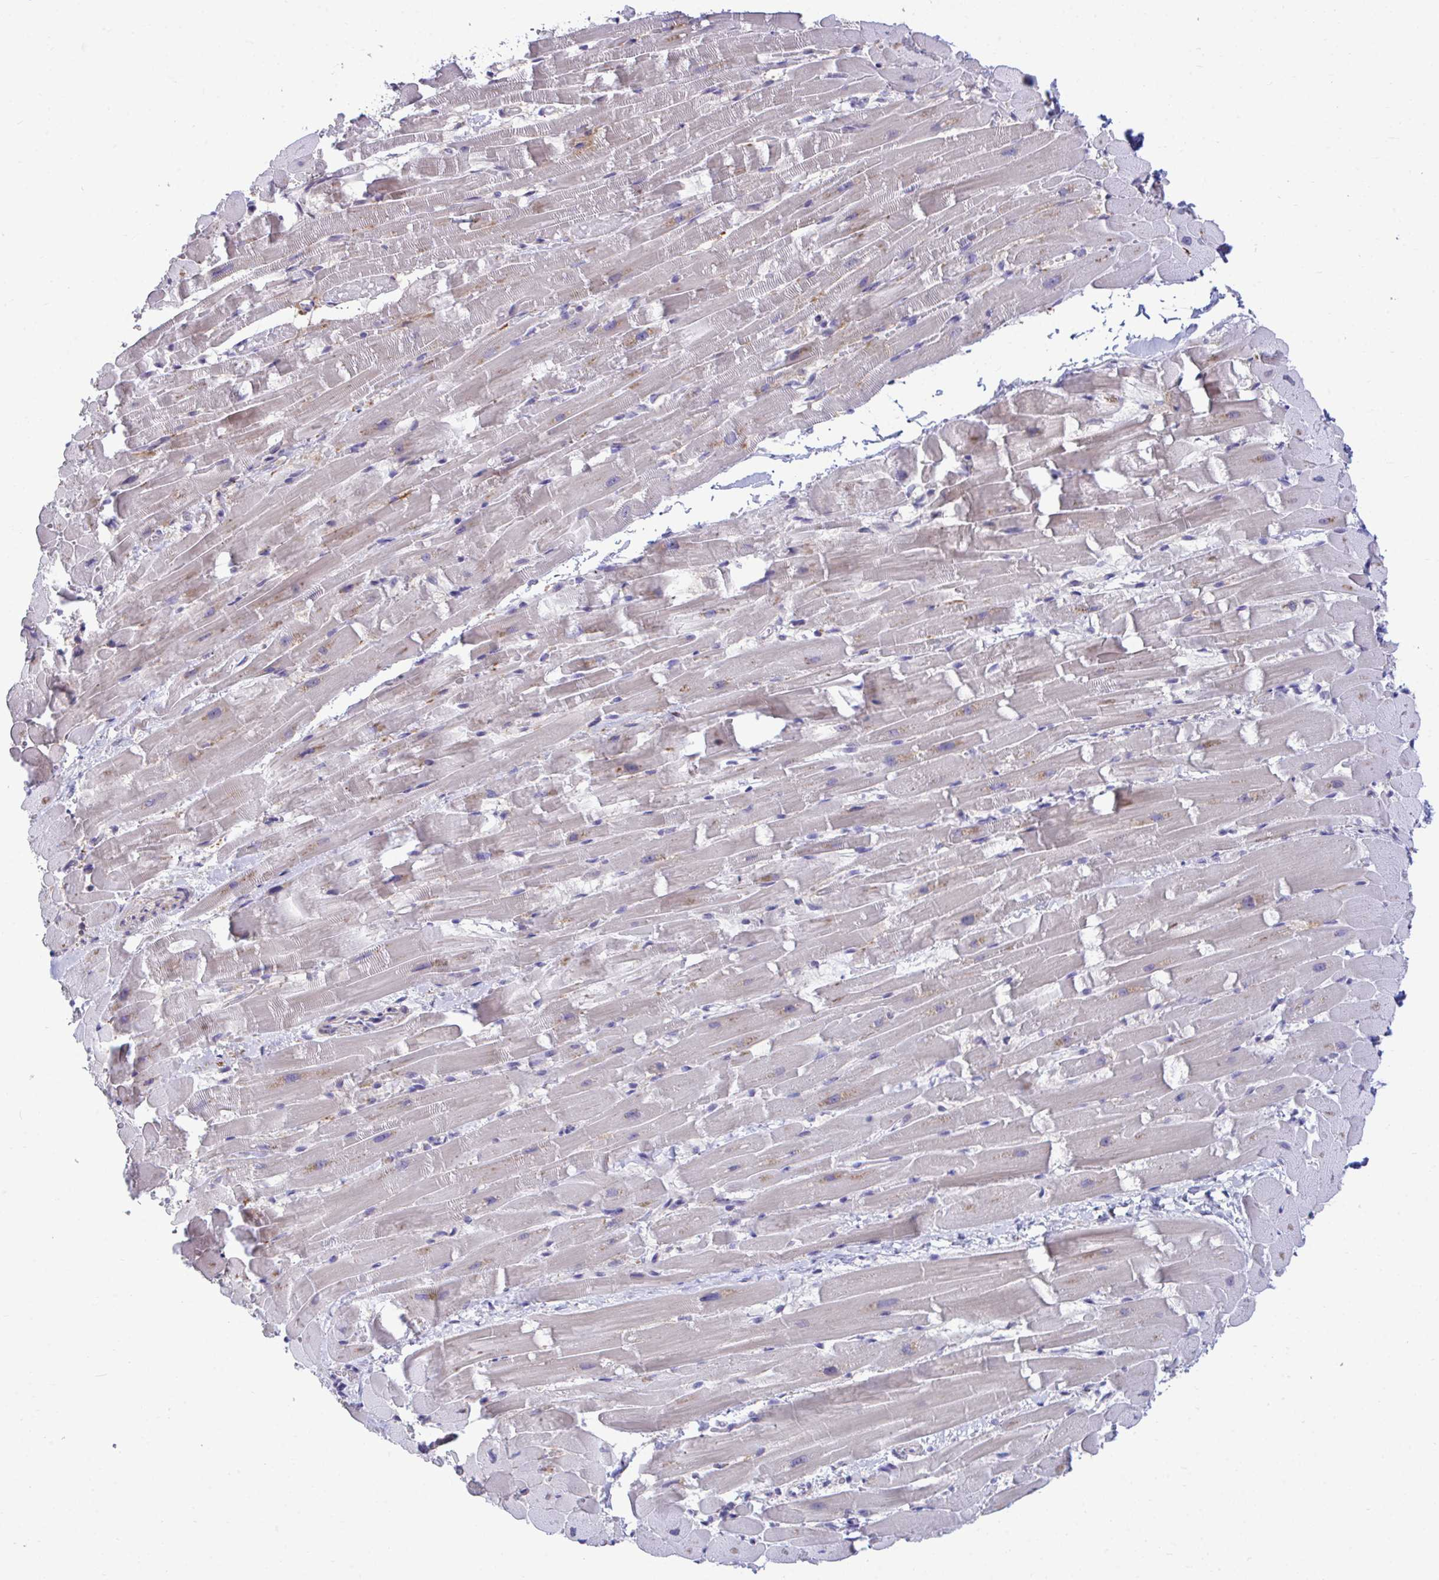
{"staining": {"intensity": "weak", "quantity": "<25%", "location": "cytoplasmic/membranous"}, "tissue": "heart muscle", "cell_type": "Cardiomyocytes", "image_type": "normal", "snomed": [{"axis": "morphology", "description": "Normal tissue, NOS"}, {"axis": "topography", "description": "Heart"}], "caption": "This photomicrograph is of normal heart muscle stained with IHC to label a protein in brown with the nuclei are counter-stained blue. There is no positivity in cardiomyocytes.", "gene": "PIGK", "patient": {"sex": "male", "age": 37}}